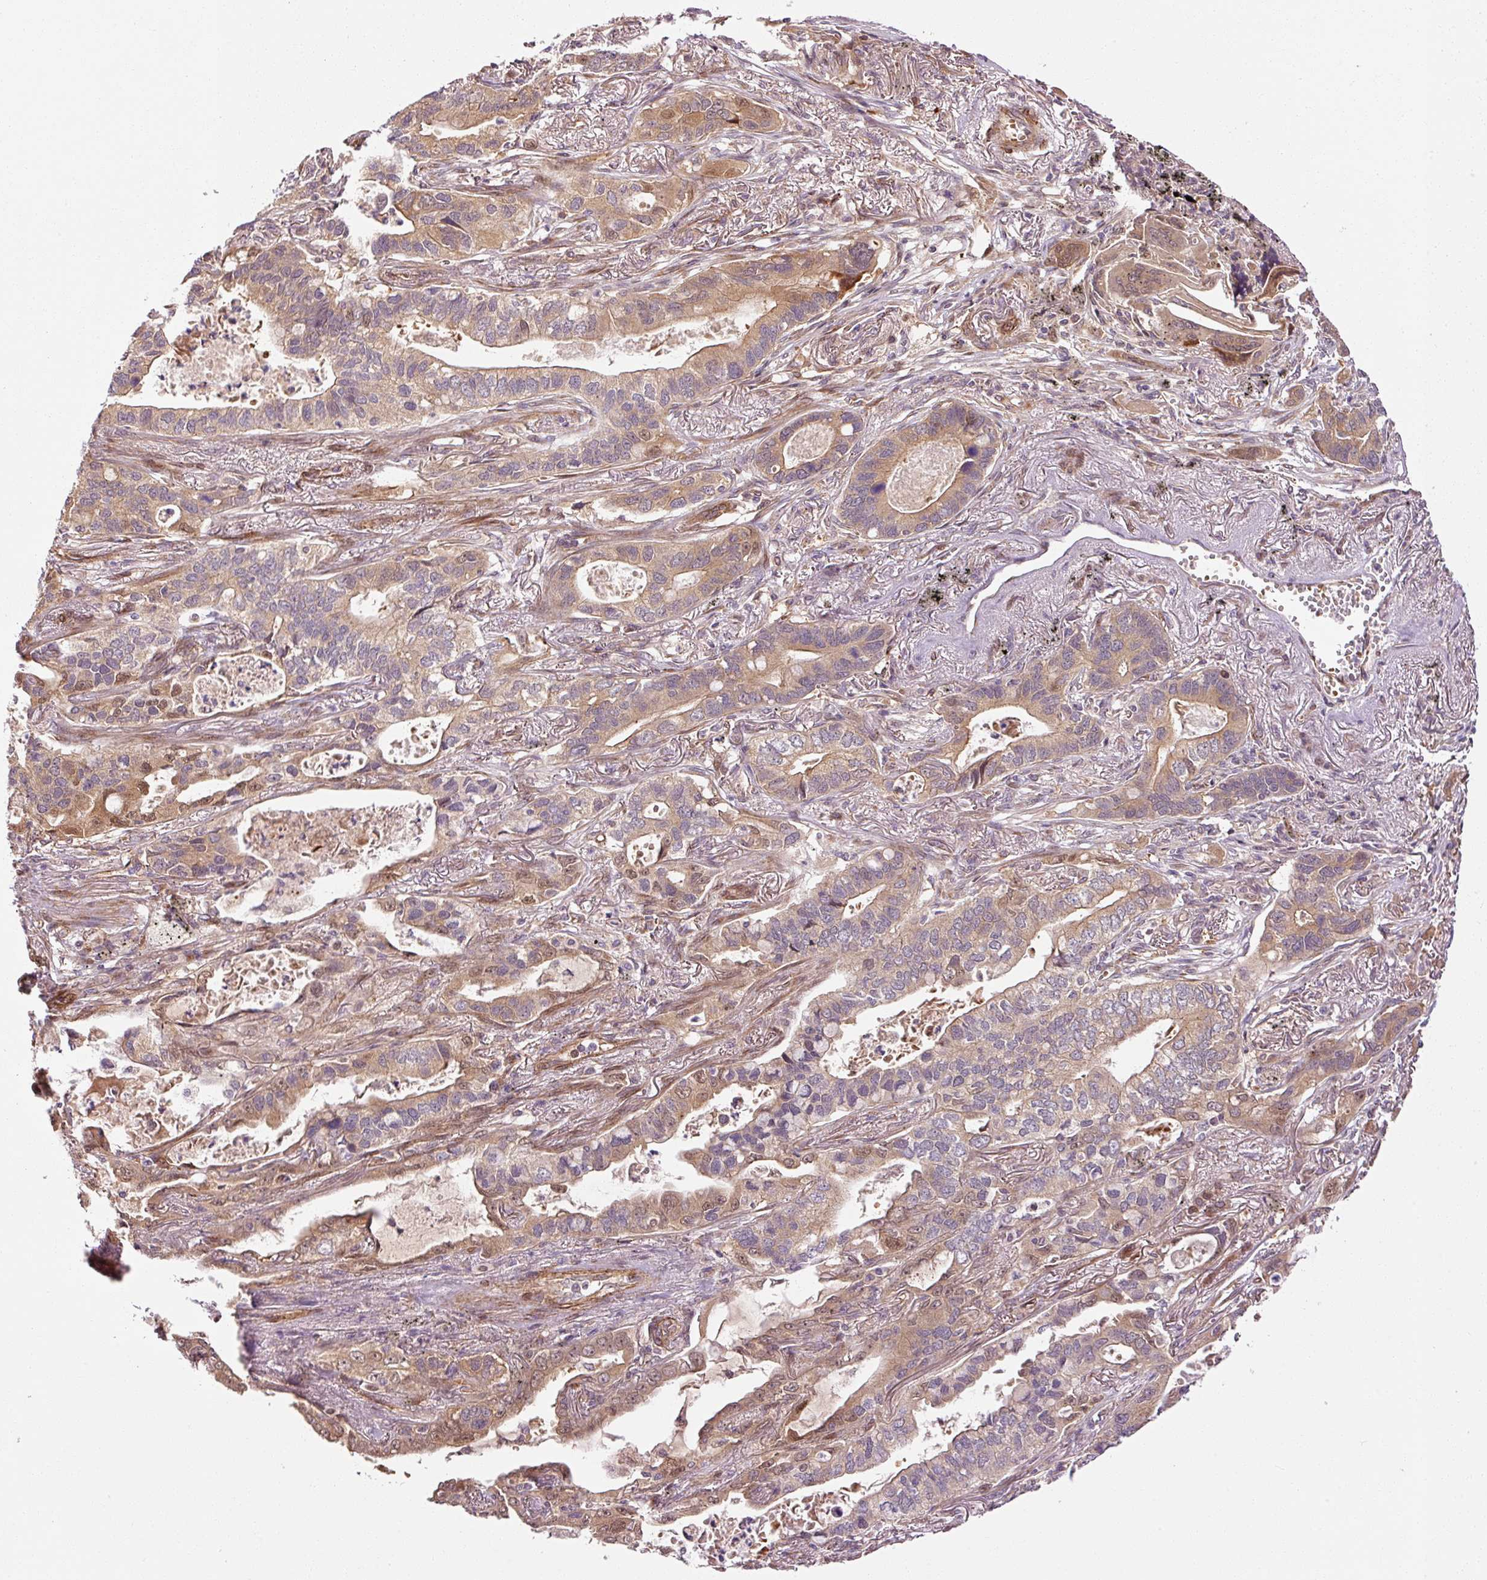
{"staining": {"intensity": "moderate", "quantity": "25%-75%", "location": "cytoplasmic/membranous,nuclear"}, "tissue": "lung cancer", "cell_type": "Tumor cells", "image_type": "cancer", "snomed": [{"axis": "morphology", "description": "Adenocarcinoma, NOS"}, {"axis": "topography", "description": "Lung"}], "caption": "High-magnification brightfield microscopy of lung cancer stained with DAB (3,3'-diaminobenzidine) (brown) and counterstained with hematoxylin (blue). tumor cells exhibit moderate cytoplasmic/membranous and nuclear expression is present in approximately25%-75% of cells. (DAB = brown stain, brightfield microscopy at high magnification).", "gene": "PPP1R14B", "patient": {"sex": "male", "age": 67}}